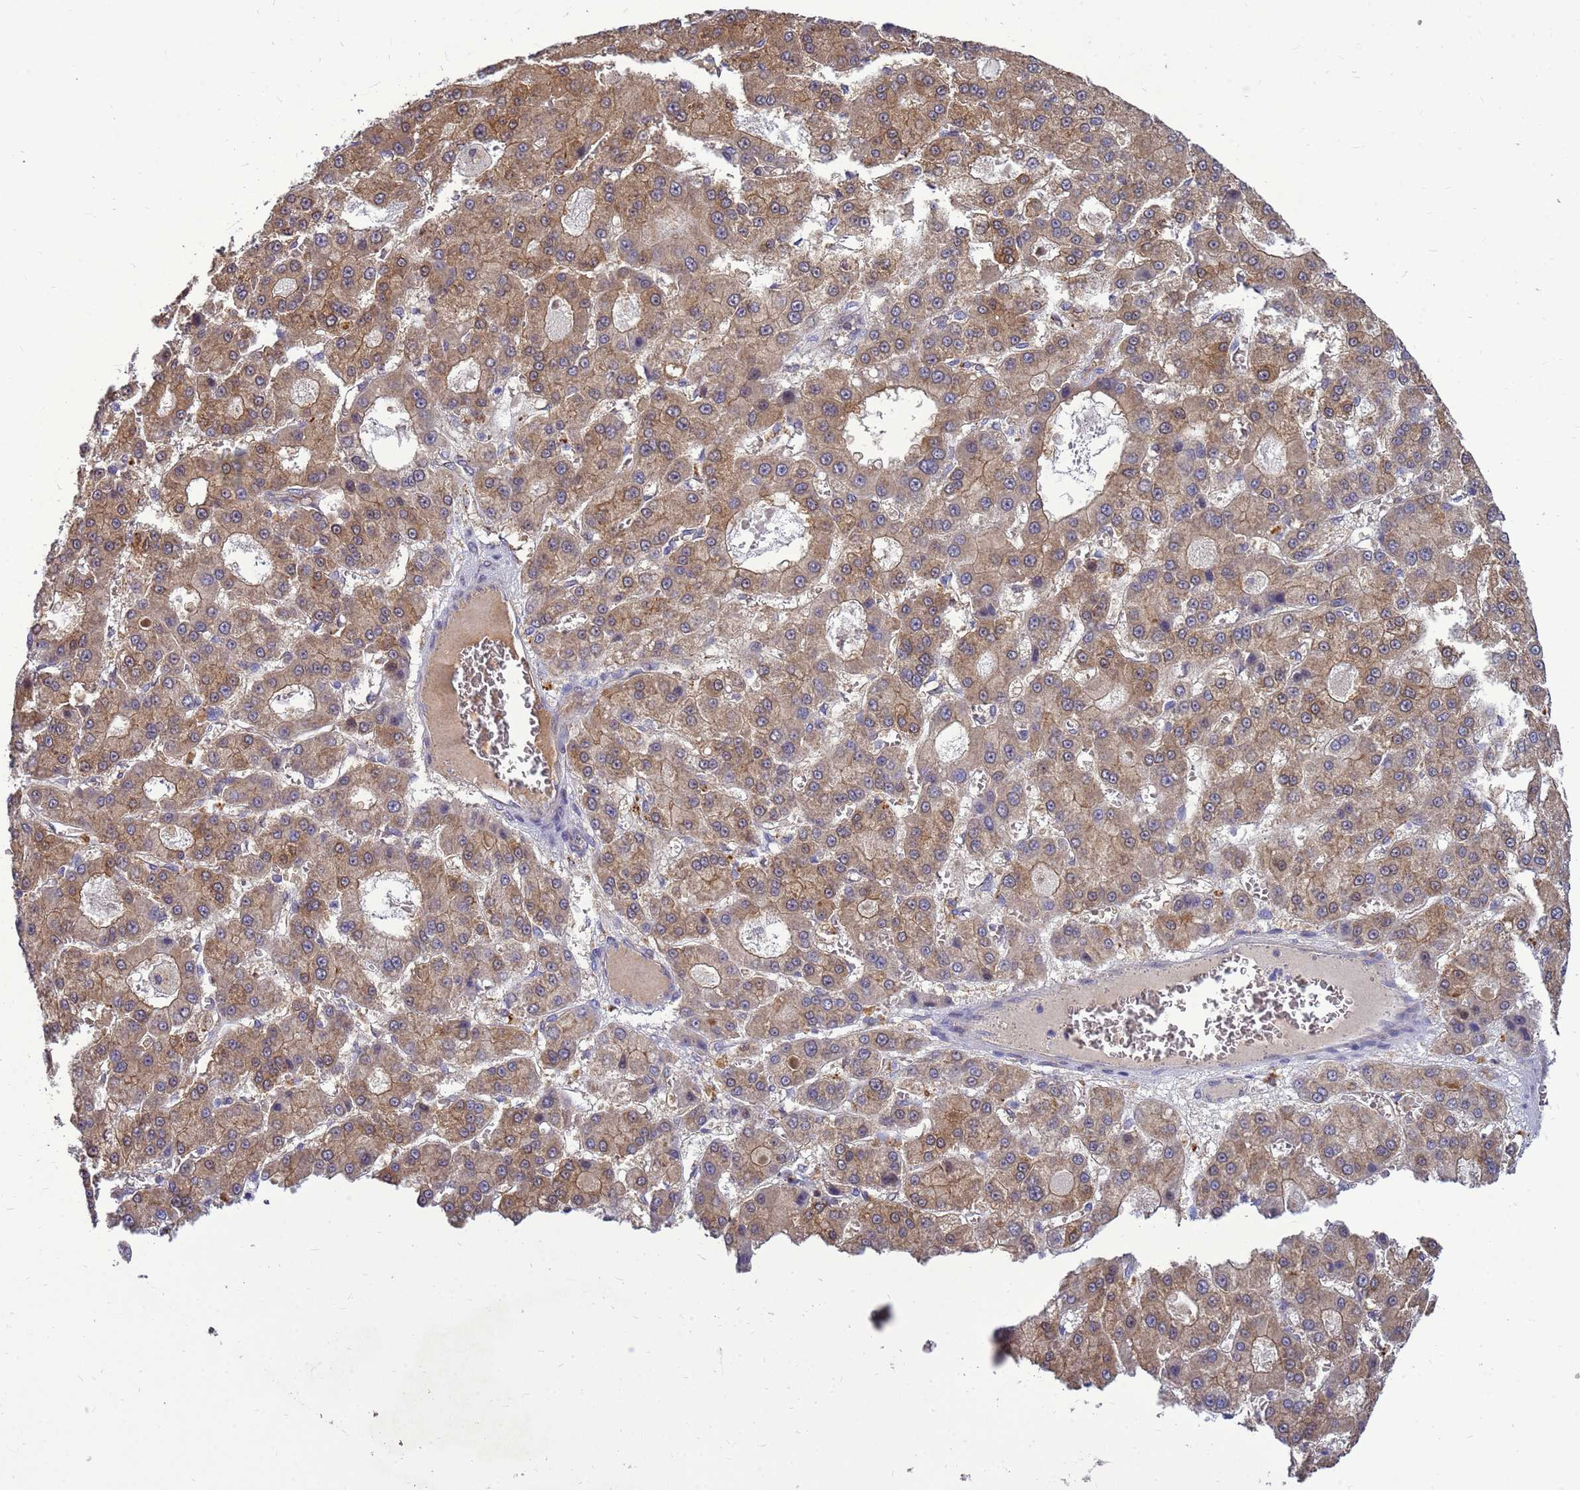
{"staining": {"intensity": "moderate", "quantity": "25%-75%", "location": "cytoplasmic/membranous,nuclear"}, "tissue": "liver cancer", "cell_type": "Tumor cells", "image_type": "cancer", "snomed": [{"axis": "morphology", "description": "Carcinoma, Hepatocellular, NOS"}, {"axis": "topography", "description": "Liver"}], "caption": "Liver hepatocellular carcinoma was stained to show a protein in brown. There is medium levels of moderate cytoplasmic/membranous and nuclear positivity in approximately 25%-75% of tumor cells. (Stains: DAB (3,3'-diaminobenzidine) in brown, nuclei in blue, Microscopy: brightfield microscopy at high magnification).", "gene": "EIF4EBP3", "patient": {"sex": "male", "age": 70}}